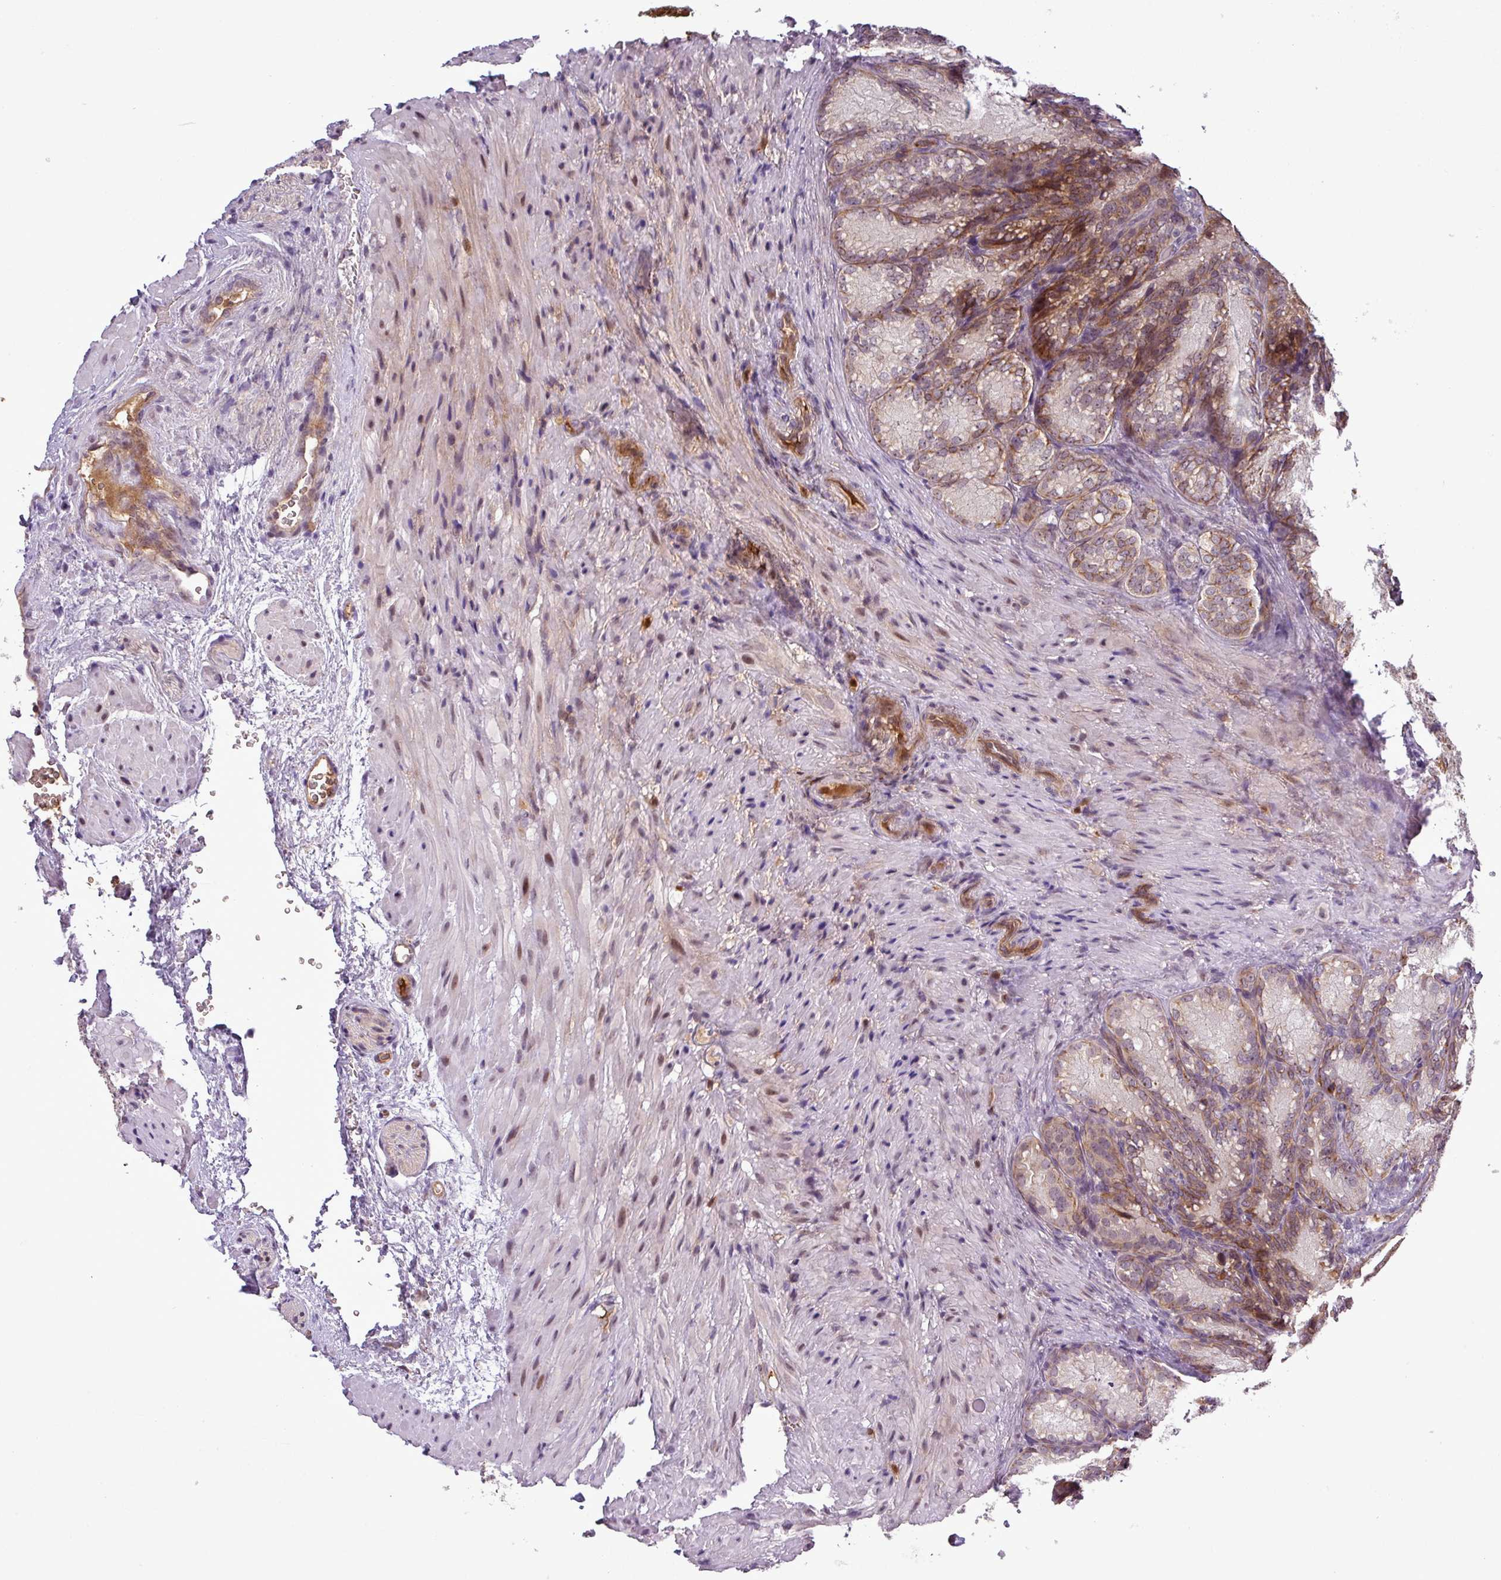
{"staining": {"intensity": "moderate", "quantity": "25%-75%", "location": "cytoplasmic/membranous,nuclear"}, "tissue": "seminal vesicle", "cell_type": "Glandular cells", "image_type": "normal", "snomed": [{"axis": "morphology", "description": "Normal tissue, NOS"}, {"axis": "topography", "description": "Seminal veicle"}], "caption": "IHC (DAB) staining of unremarkable seminal vesicle shows moderate cytoplasmic/membranous,nuclear protein staining in about 25%-75% of glandular cells.", "gene": "PCDH1", "patient": {"sex": "male", "age": 58}}